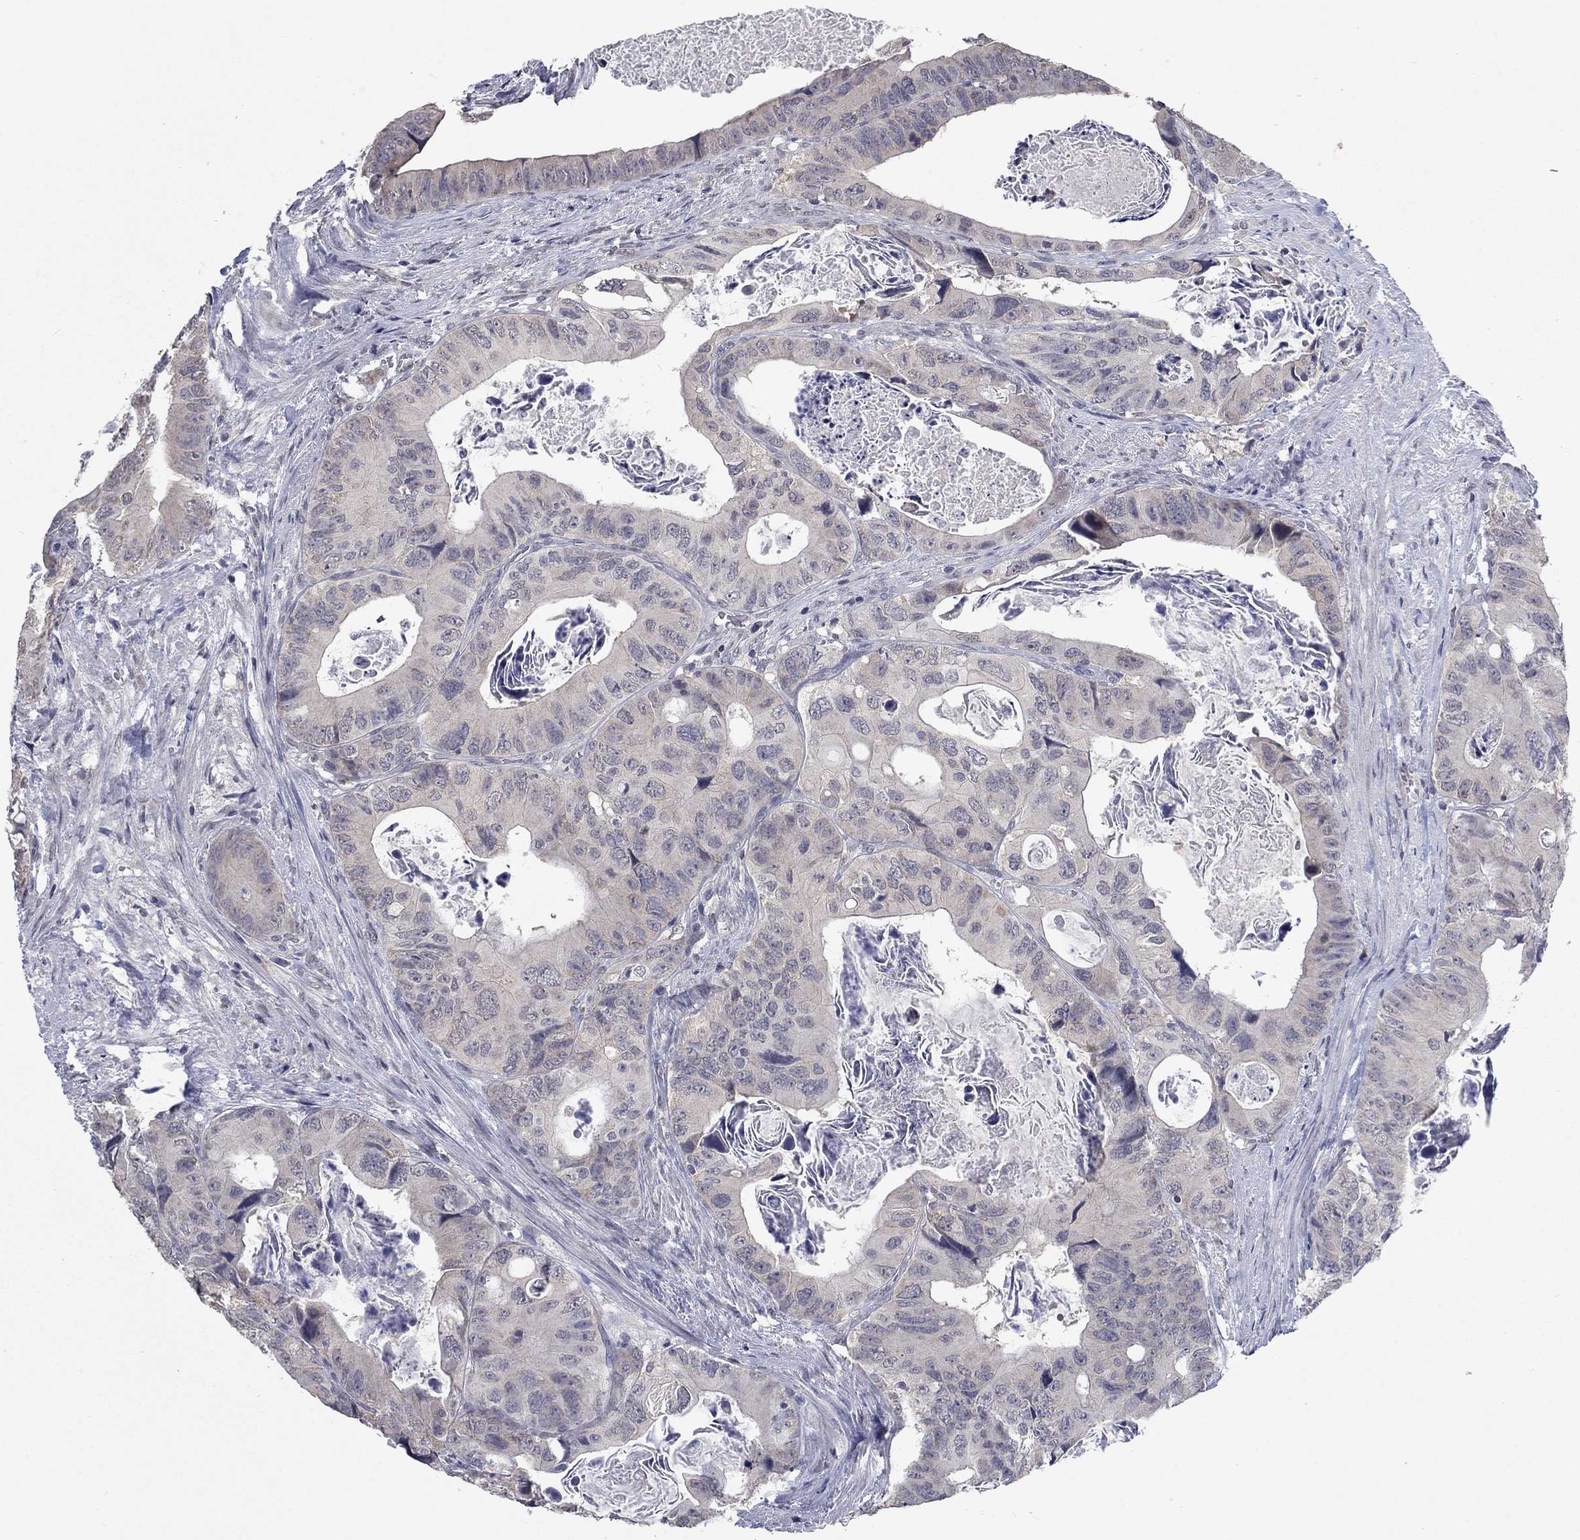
{"staining": {"intensity": "negative", "quantity": "none", "location": "none"}, "tissue": "colorectal cancer", "cell_type": "Tumor cells", "image_type": "cancer", "snomed": [{"axis": "morphology", "description": "Adenocarcinoma, NOS"}, {"axis": "topography", "description": "Rectum"}], "caption": "Protein analysis of colorectal cancer displays no significant expression in tumor cells. (DAB IHC with hematoxylin counter stain).", "gene": "SPATA33", "patient": {"sex": "male", "age": 64}}